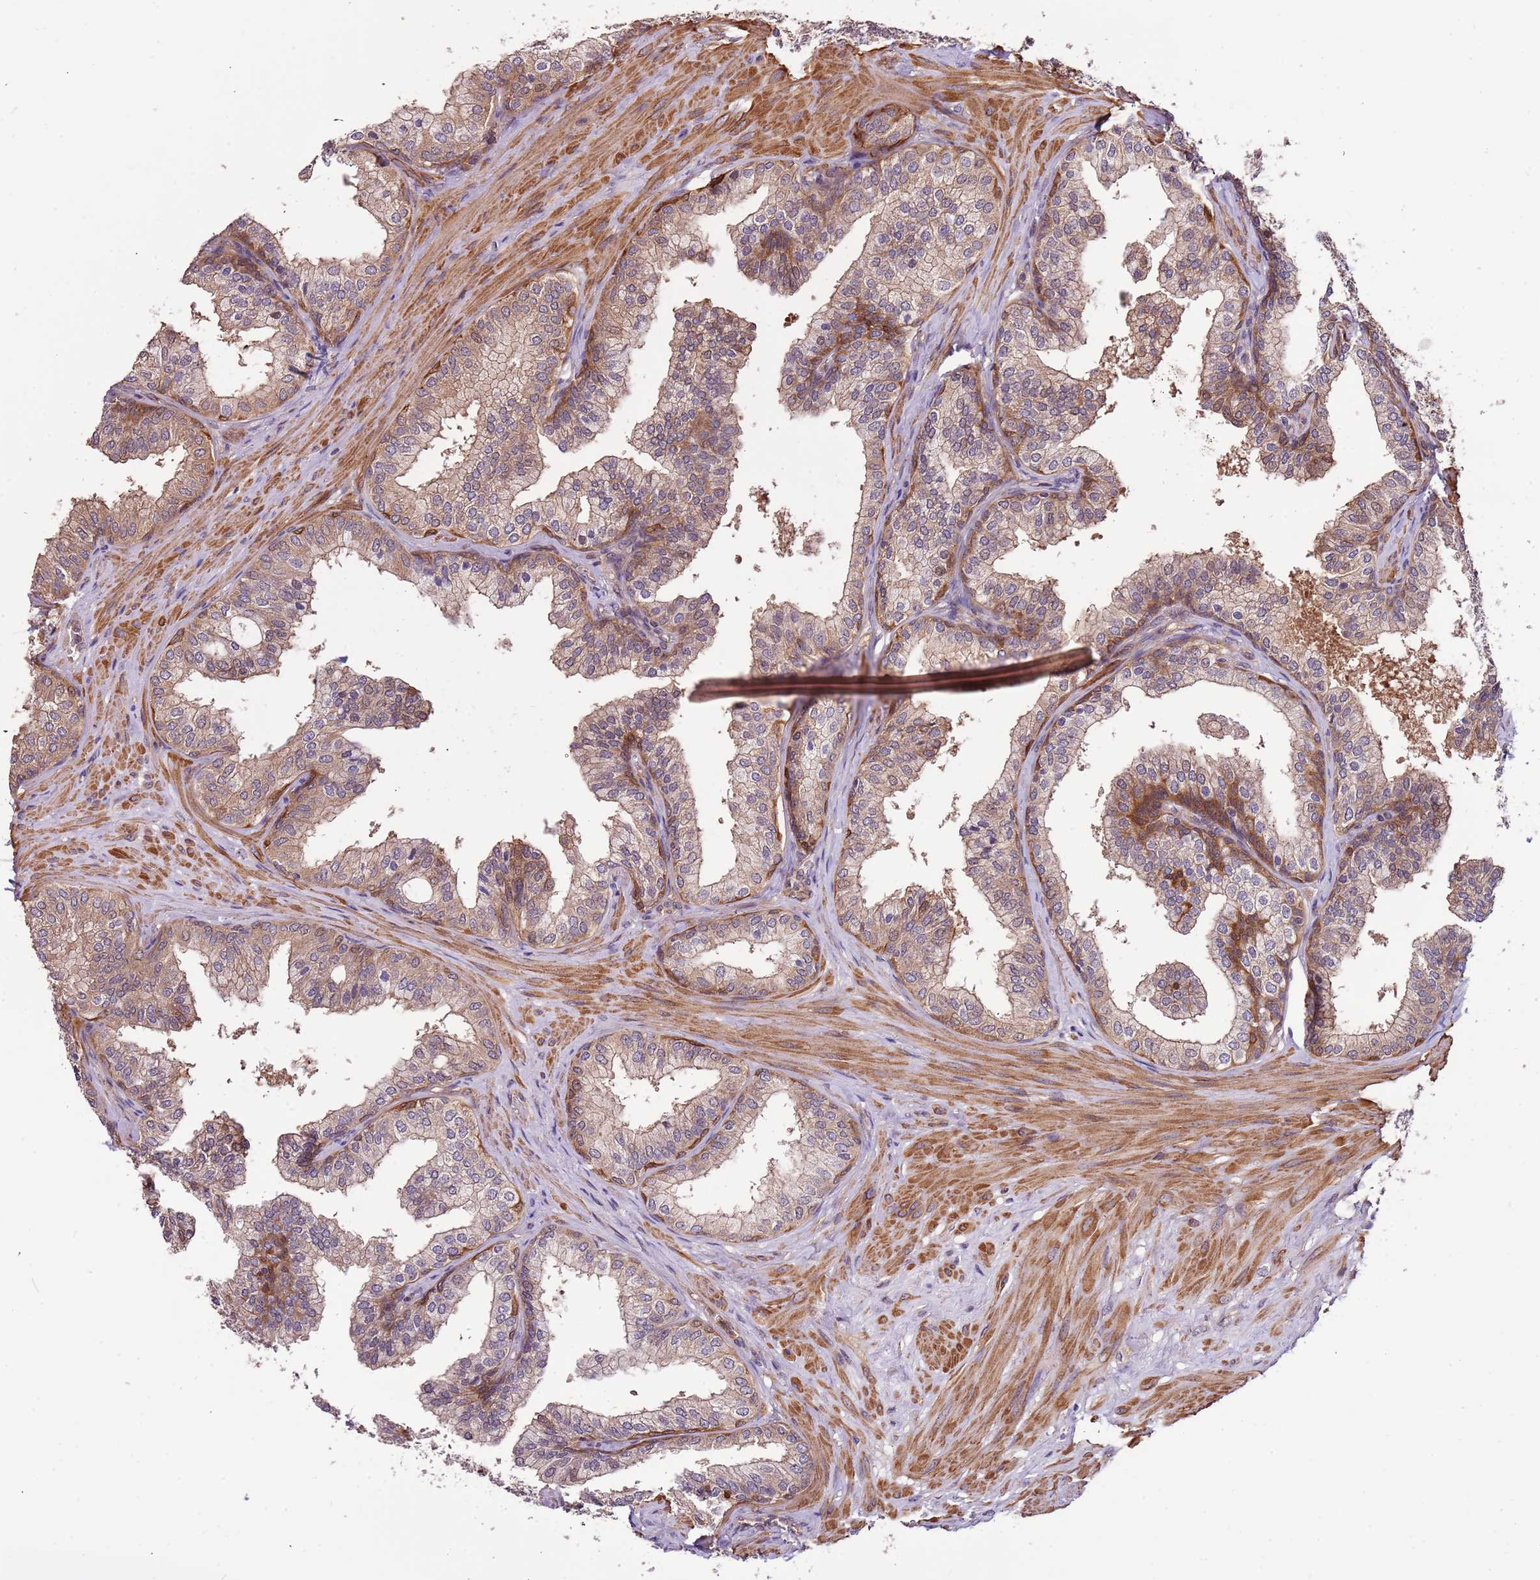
{"staining": {"intensity": "moderate", "quantity": "<25%", "location": "cytoplasmic/membranous"}, "tissue": "prostate", "cell_type": "Glandular cells", "image_type": "normal", "snomed": [{"axis": "morphology", "description": "Normal tissue, NOS"}, {"axis": "topography", "description": "Prostate"}], "caption": "Immunohistochemical staining of normal prostate reveals low levels of moderate cytoplasmic/membranous staining in about <25% of glandular cells.", "gene": "LAMB4", "patient": {"sex": "male", "age": 60}}